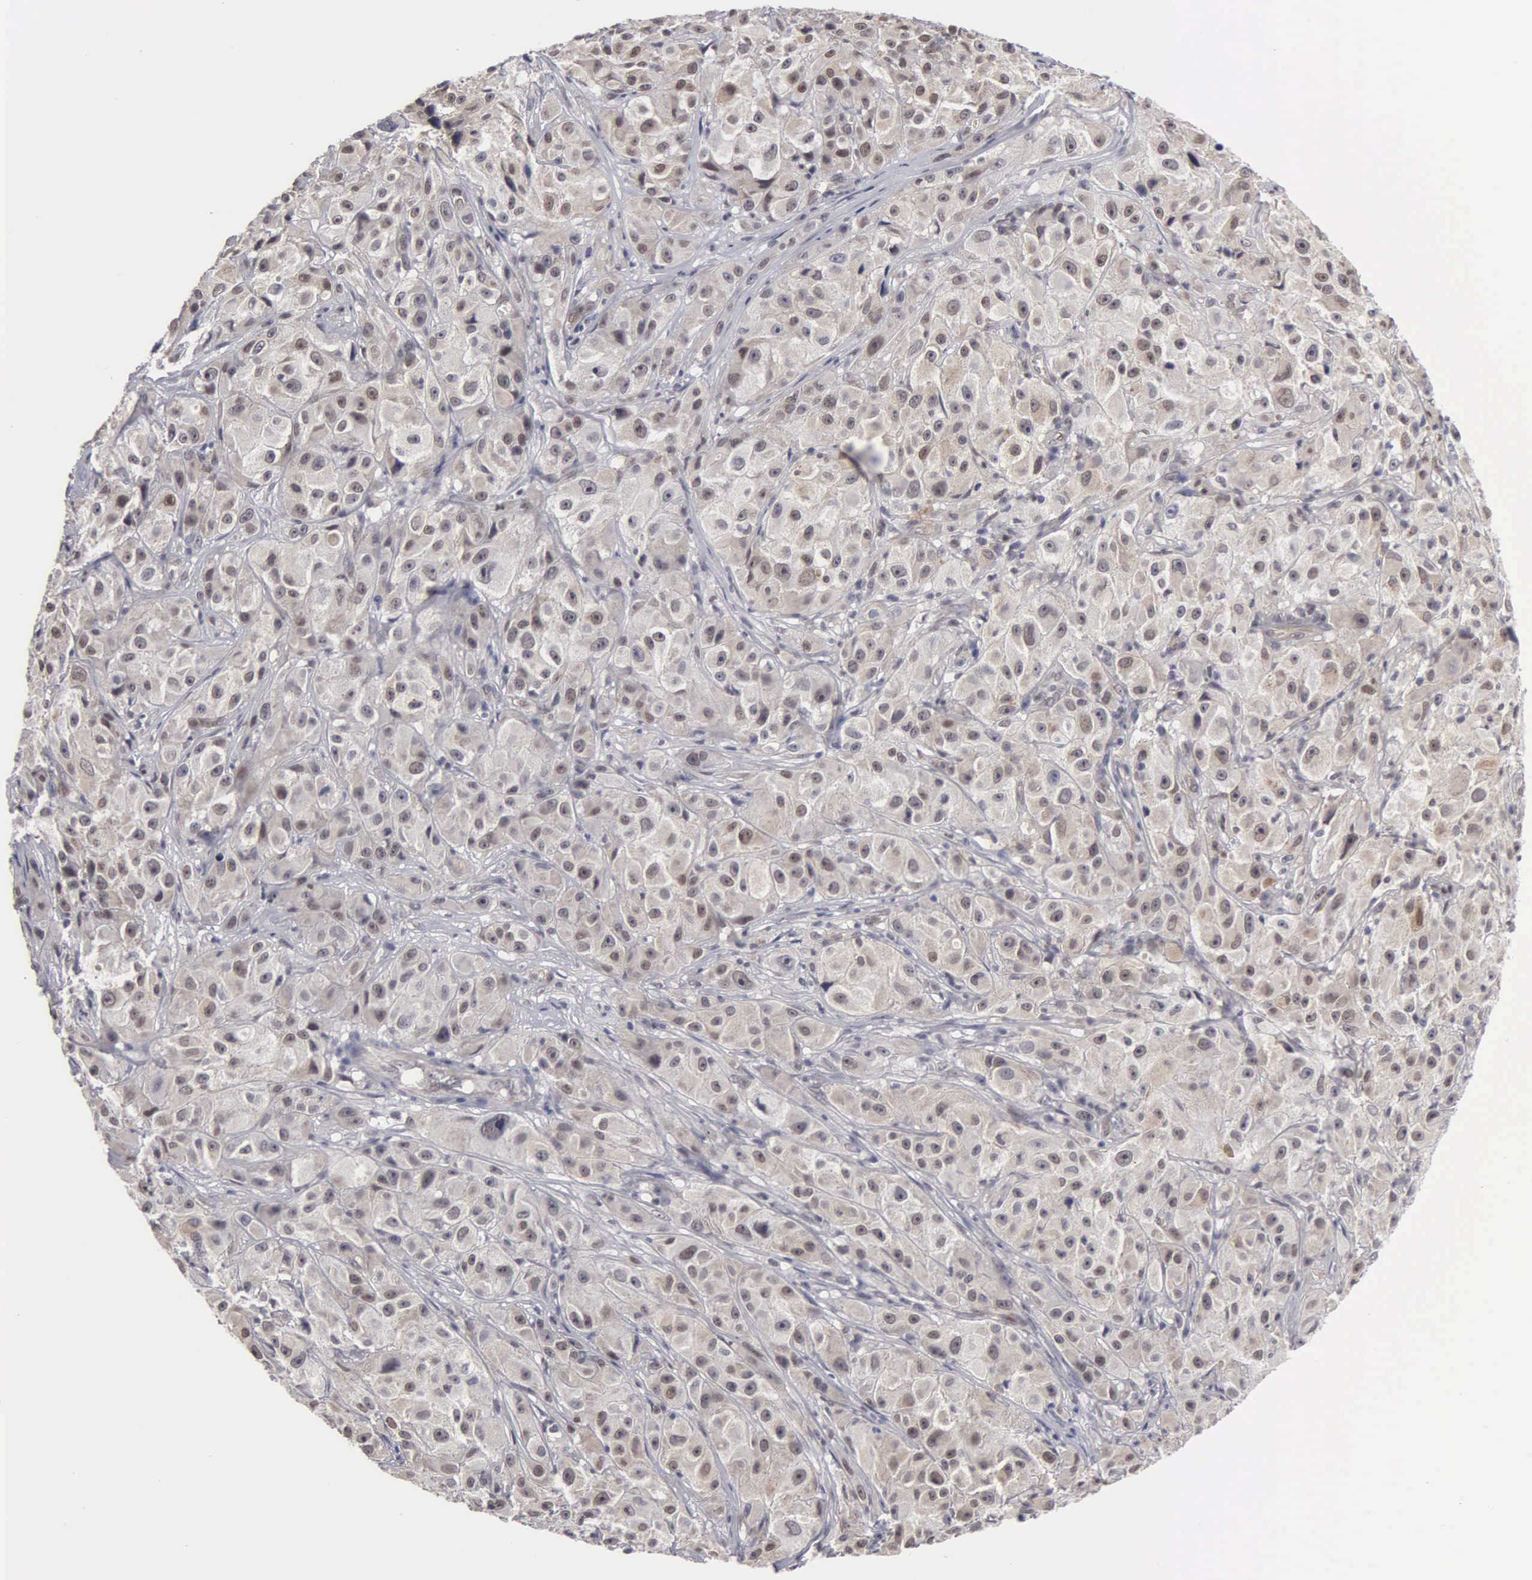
{"staining": {"intensity": "weak", "quantity": "<25%", "location": "nuclear"}, "tissue": "melanoma", "cell_type": "Tumor cells", "image_type": "cancer", "snomed": [{"axis": "morphology", "description": "Malignant melanoma, NOS"}, {"axis": "topography", "description": "Skin"}], "caption": "This is an immunohistochemistry (IHC) histopathology image of human melanoma. There is no positivity in tumor cells.", "gene": "ZBTB33", "patient": {"sex": "male", "age": 56}}